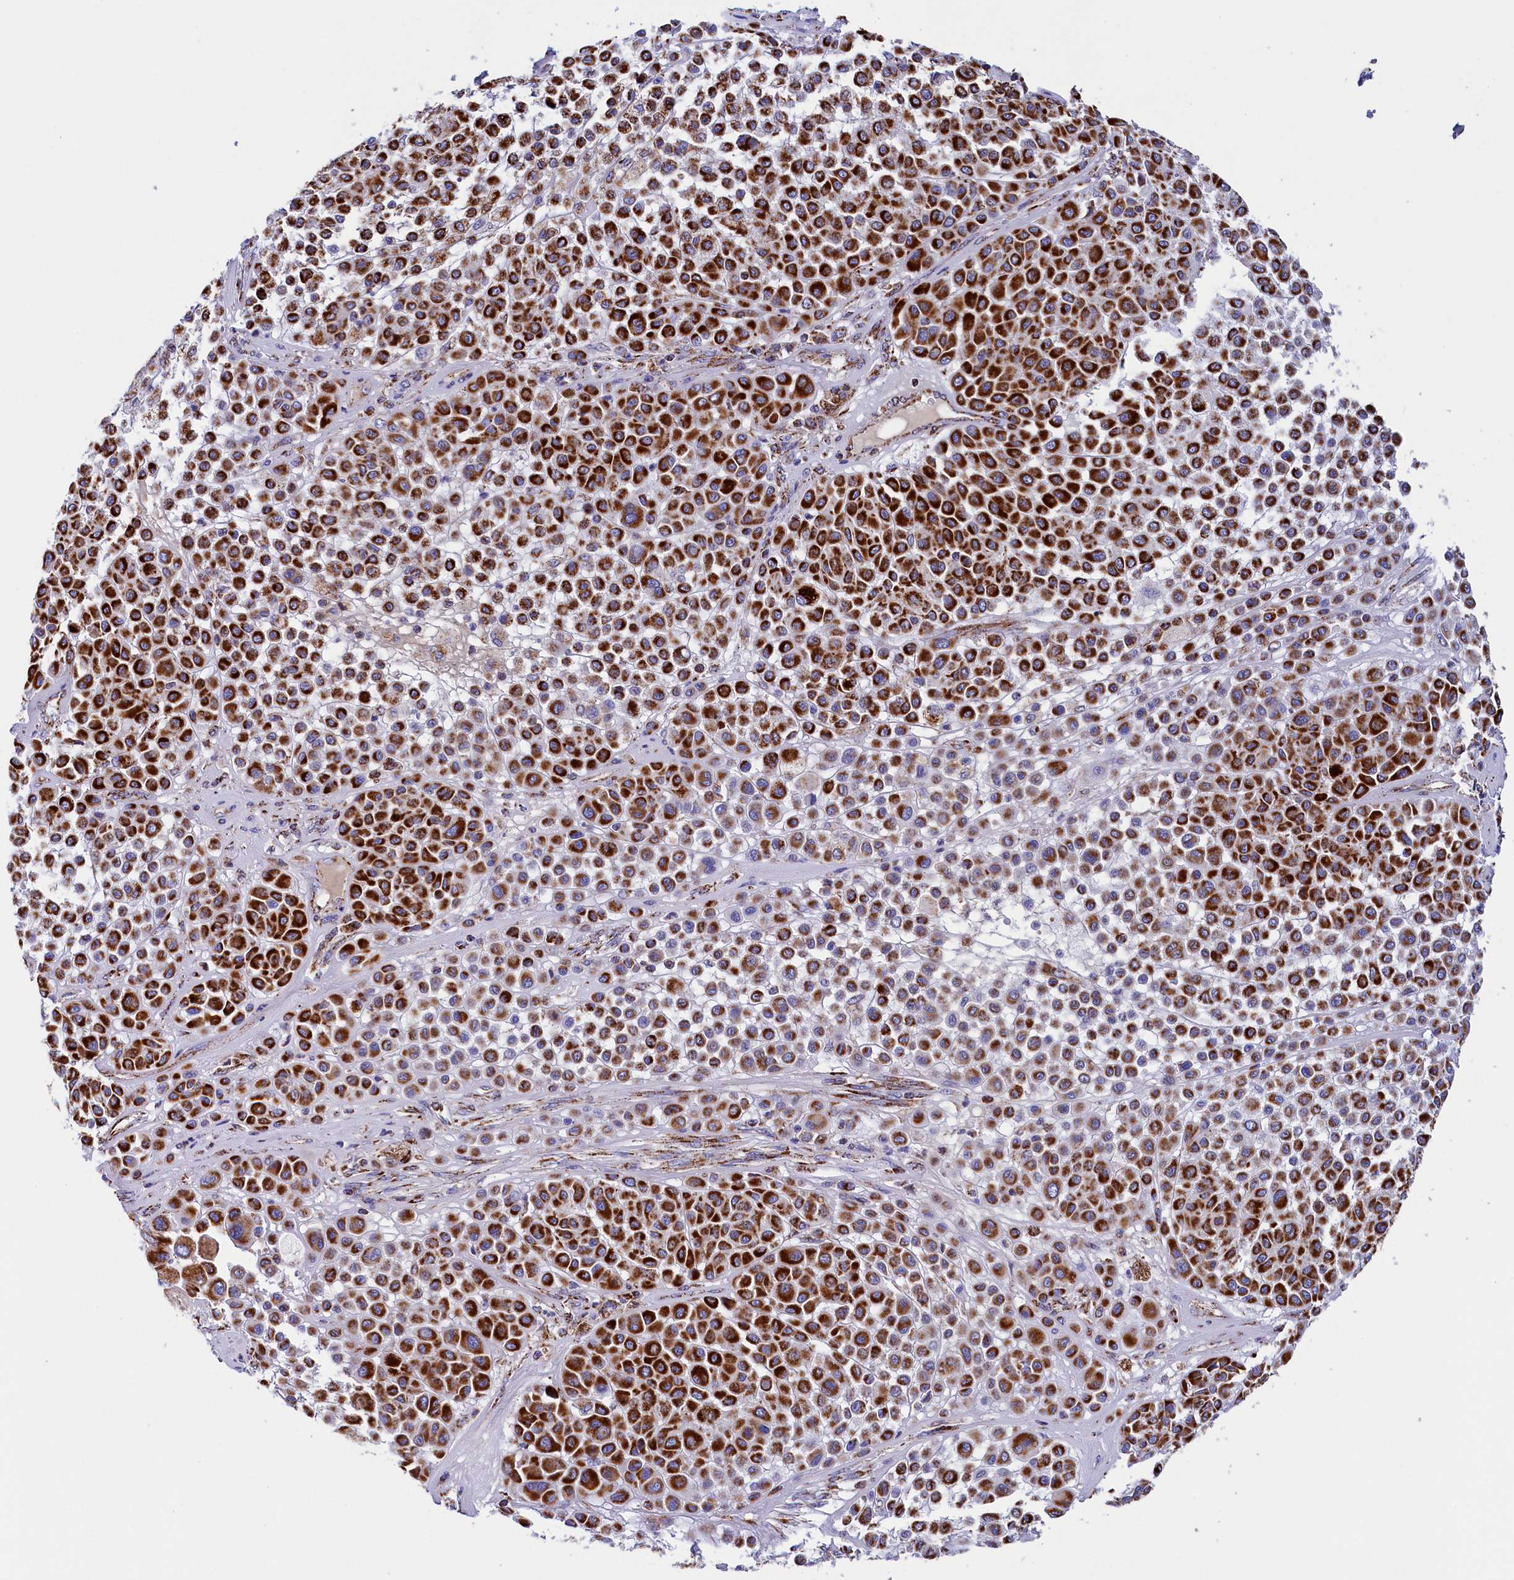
{"staining": {"intensity": "strong", "quantity": ">75%", "location": "cytoplasmic/membranous"}, "tissue": "melanoma", "cell_type": "Tumor cells", "image_type": "cancer", "snomed": [{"axis": "morphology", "description": "Malignant melanoma, Metastatic site"}, {"axis": "topography", "description": "Soft tissue"}], "caption": "A brown stain shows strong cytoplasmic/membranous staining of a protein in human melanoma tumor cells.", "gene": "SLC39A3", "patient": {"sex": "male", "age": 41}}